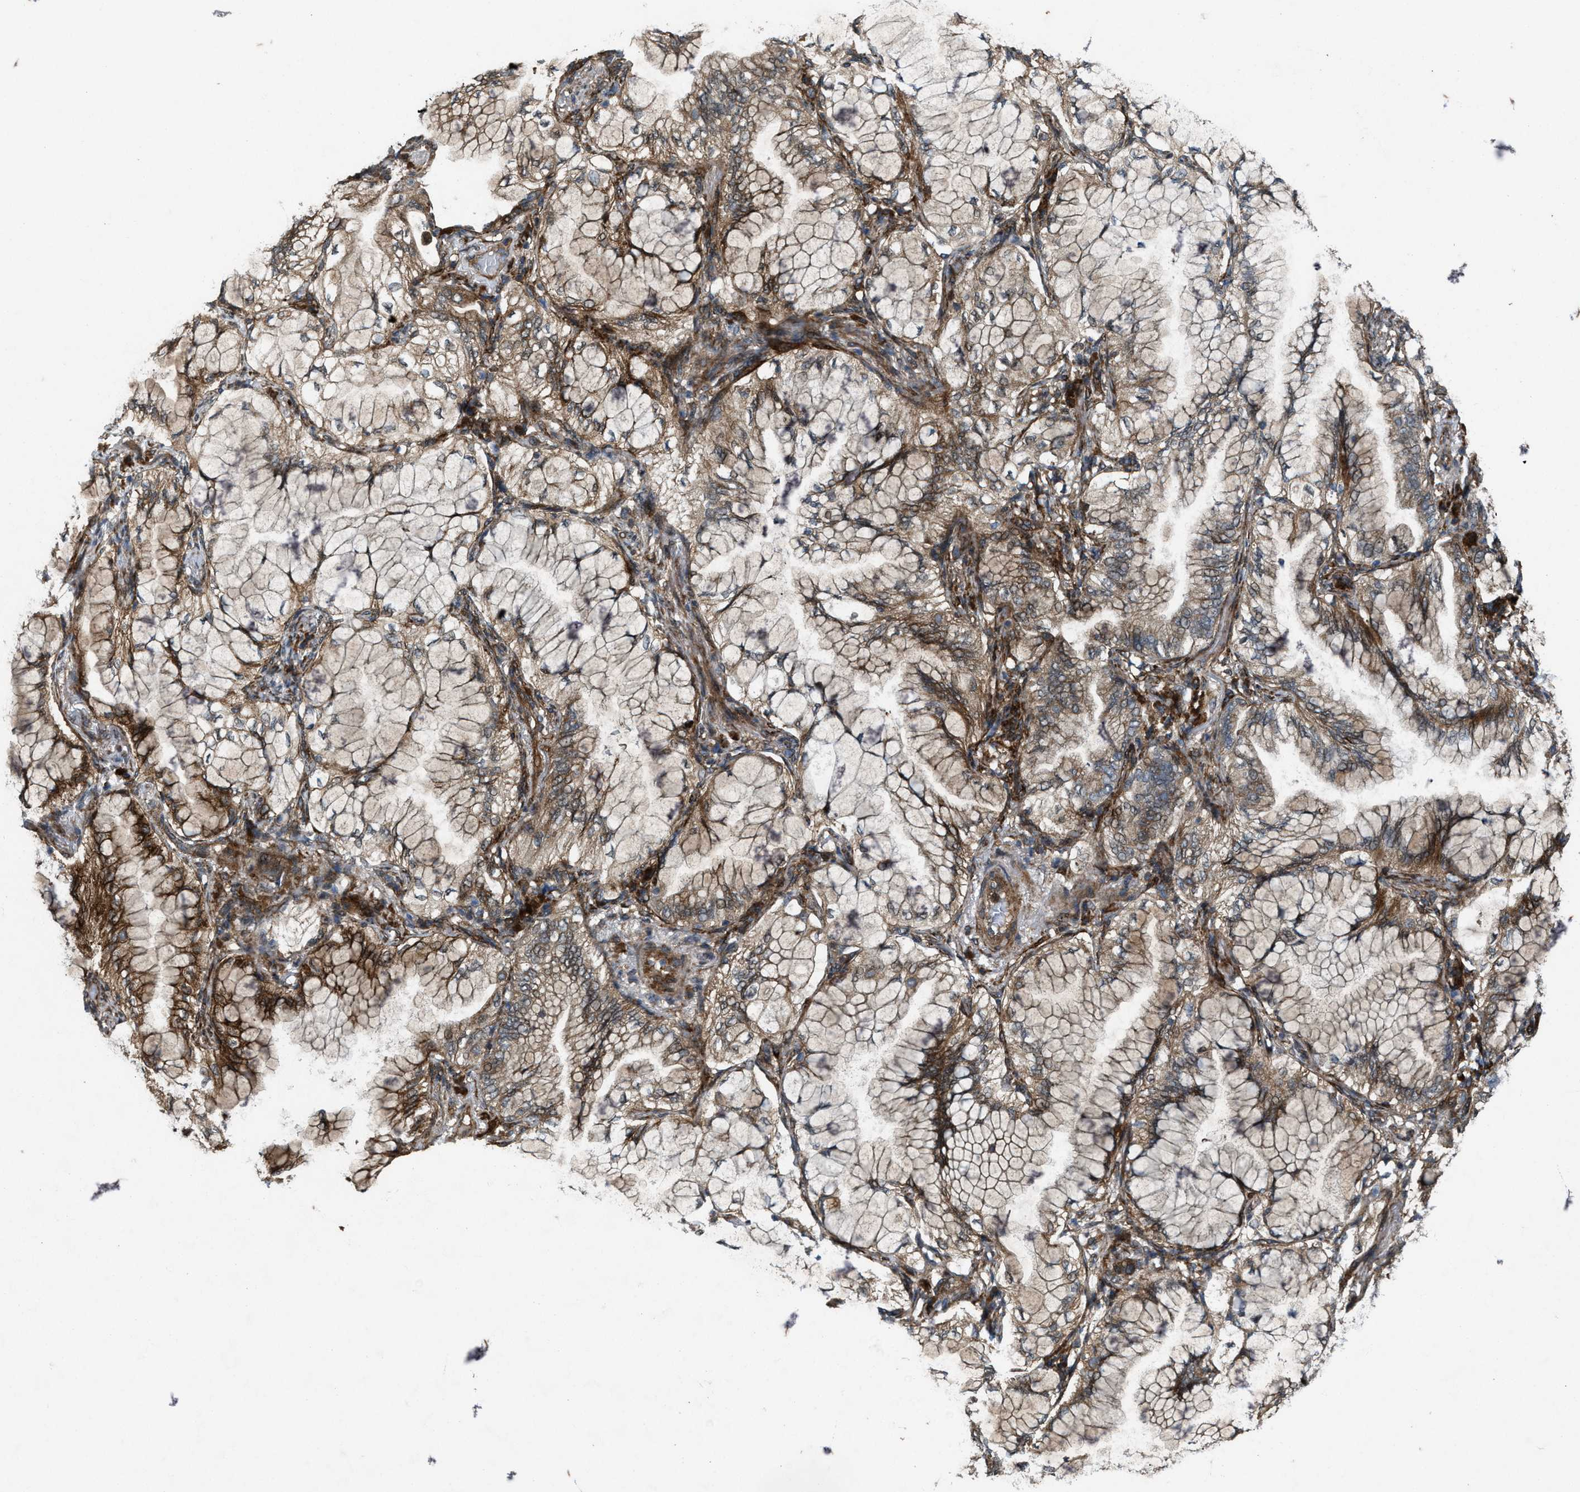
{"staining": {"intensity": "moderate", "quantity": ">75%", "location": "cytoplasmic/membranous"}, "tissue": "lung cancer", "cell_type": "Tumor cells", "image_type": "cancer", "snomed": [{"axis": "morphology", "description": "Adenocarcinoma, NOS"}, {"axis": "topography", "description": "Lung"}], "caption": "Protein staining of lung adenocarcinoma tissue shows moderate cytoplasmic/membranous expression in about >75% of tumor cells. The protein is shown in brown color, while the nuclei are stained blue.", "gene": "LRRC72", "patient": {"sex": "female", "age": 70}}